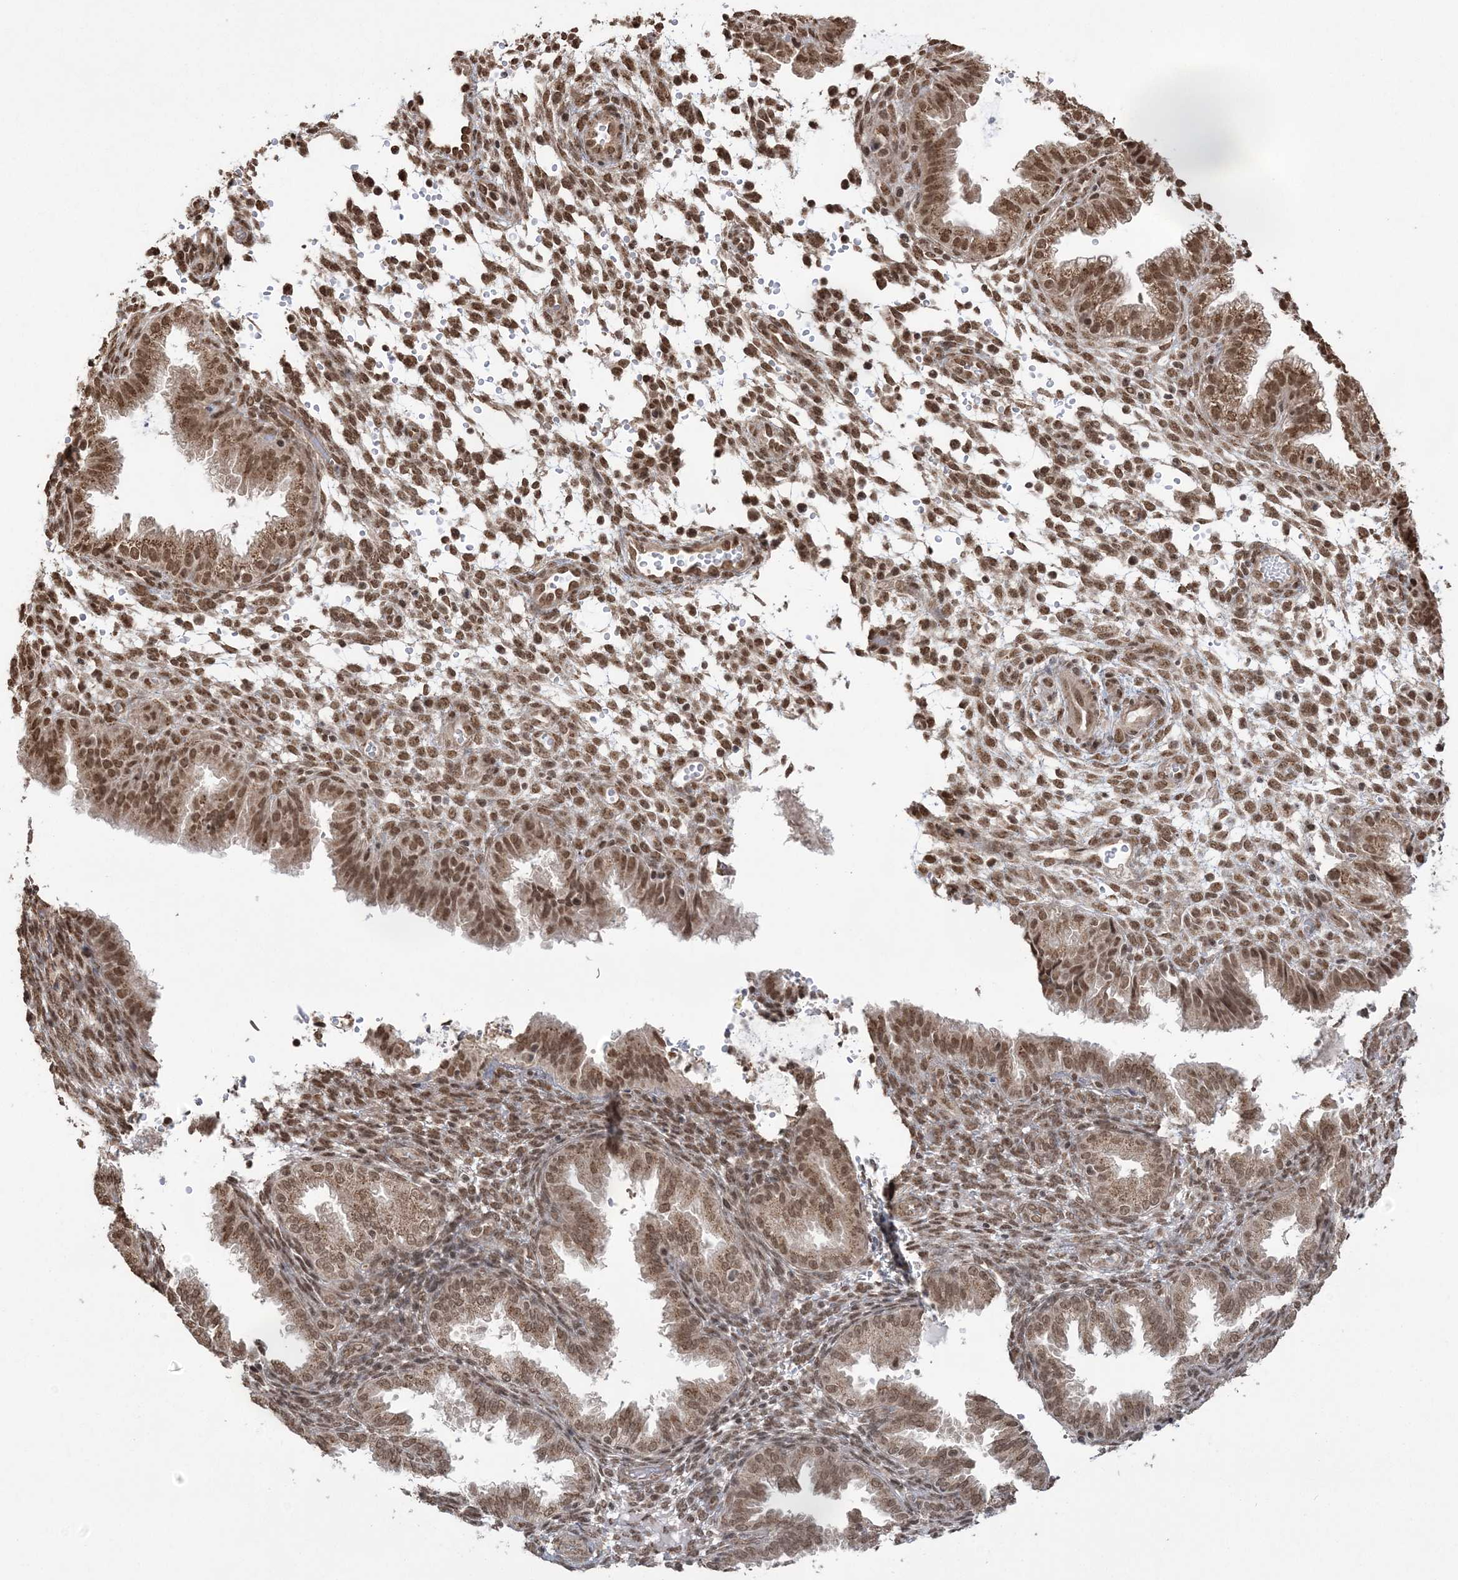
{"staining": {"intensity": "moderate", "quantity": ">75%", "location": "nuclear"}, "tissue": "endometrium", "cell_type": "Cells in endometrial stroma", "image_type": "normal", "snomed": [{"axis": "morphology", "description": "Normal tissue, NOS"}, {"axis": "topography", "description": "Endometrium"}], "caption": "This histopathology image demonstrates immunohistochemistry (IHC) staining of unremarkable human endometrium, with medium moderate nuclear expression in approximately >75% of cells in endometrial stroma.", "gene": "ZNF839", "patient": {"sex": "female", "age": 33}}